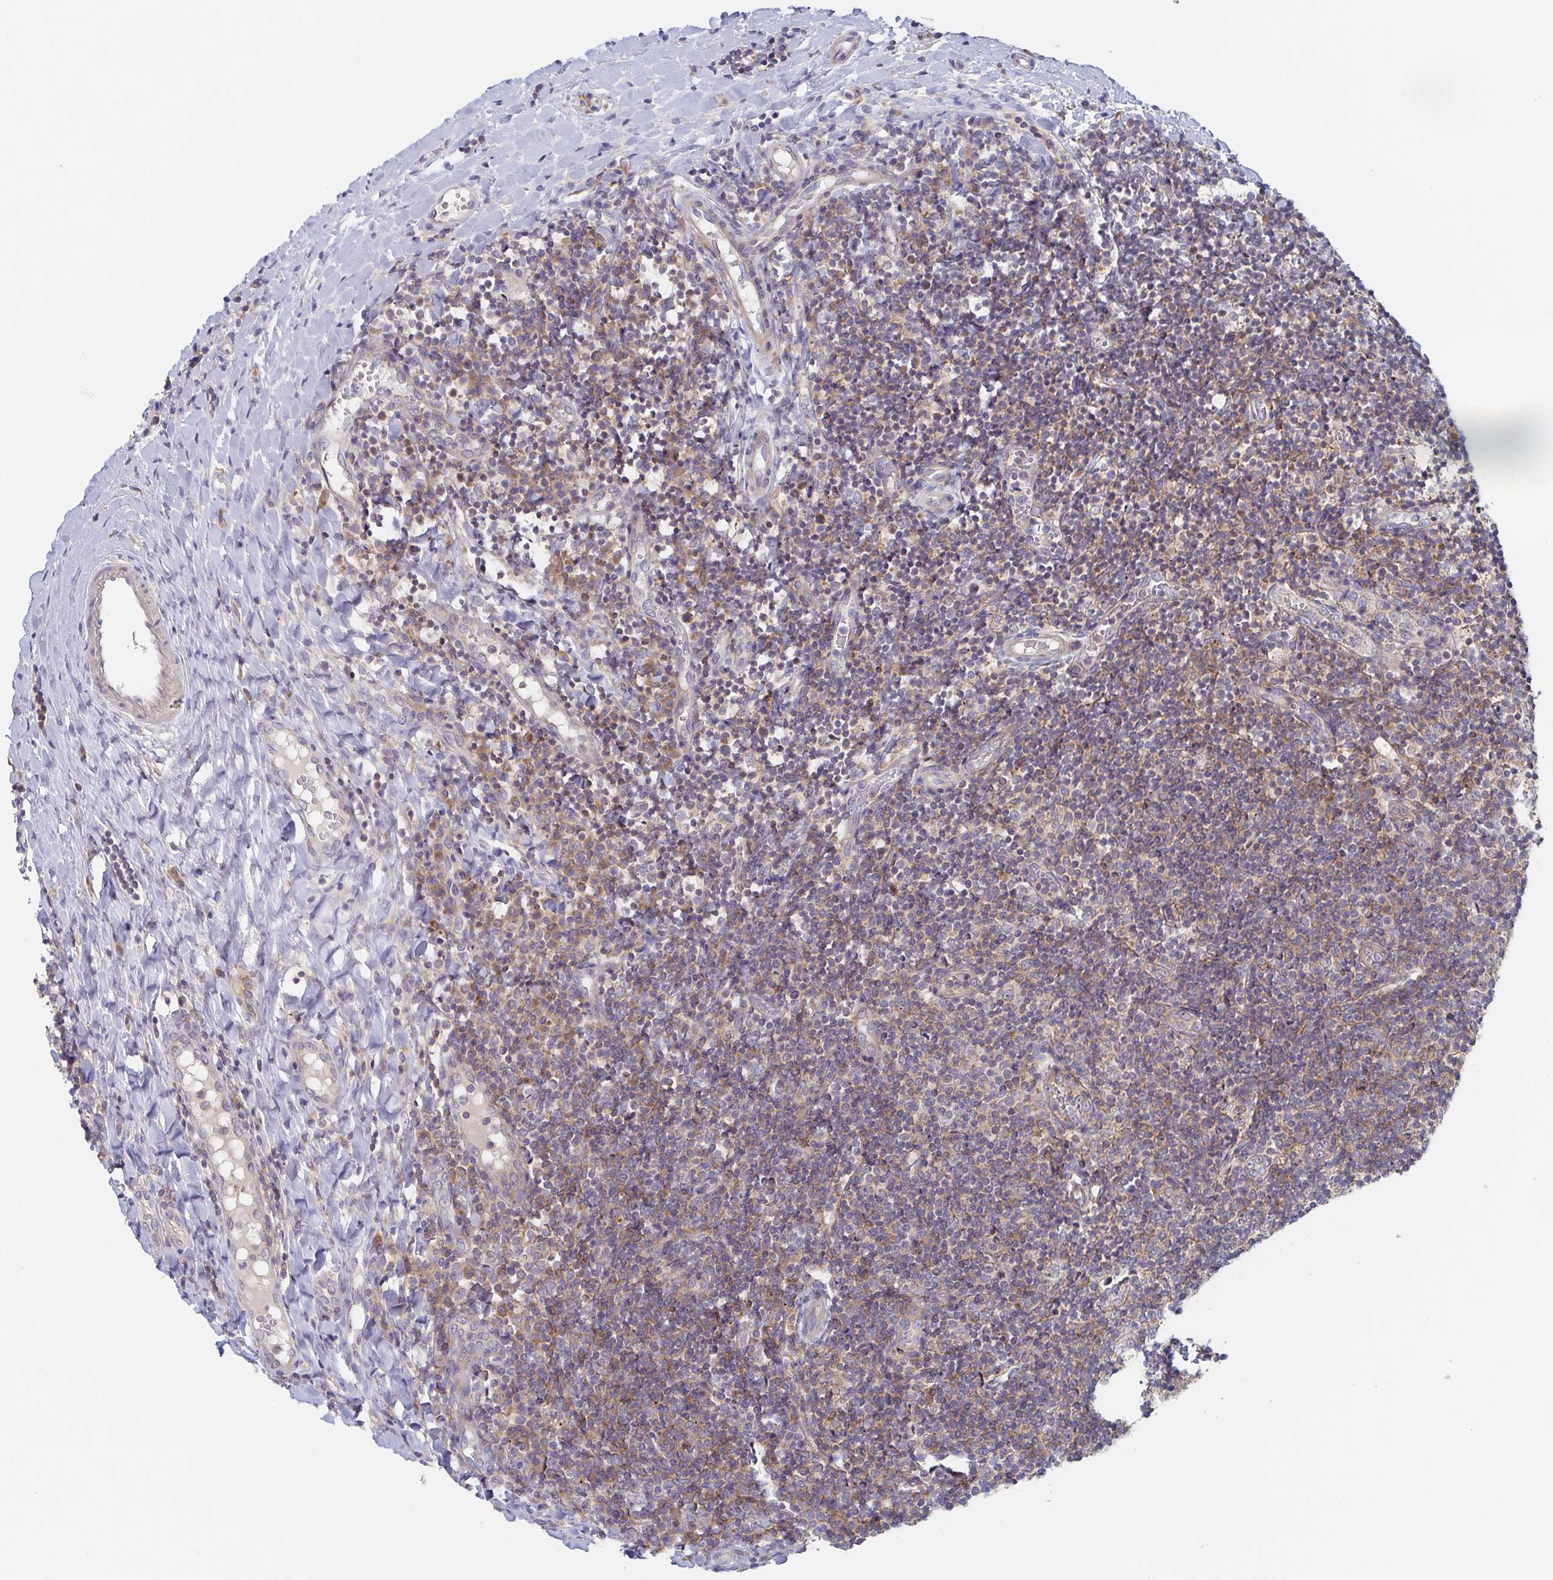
{"staining": {"intensity": "weak", "quantity": "25%-75%", "location": "cytoplasmic/membranous"}, "tissue": "tonsil", "cell_type": "Non-germinal center cells", "image_type": "normal", "snomed": [{"axis": "morphology", "description": "Normal tissue, NOS"}, {"axis": "topography", "description": "Tonsil"}], "caption": "Protein staining demonstrates weak cytoplasmic/membranous expression in about 25%-75% of non-germinal center cells in normal tonsil. (brown staining indicates protein expression, while blue staining denotes nuclei).", "gene": "TUFT1", "patient": {"sex": "female", "age": 10}}